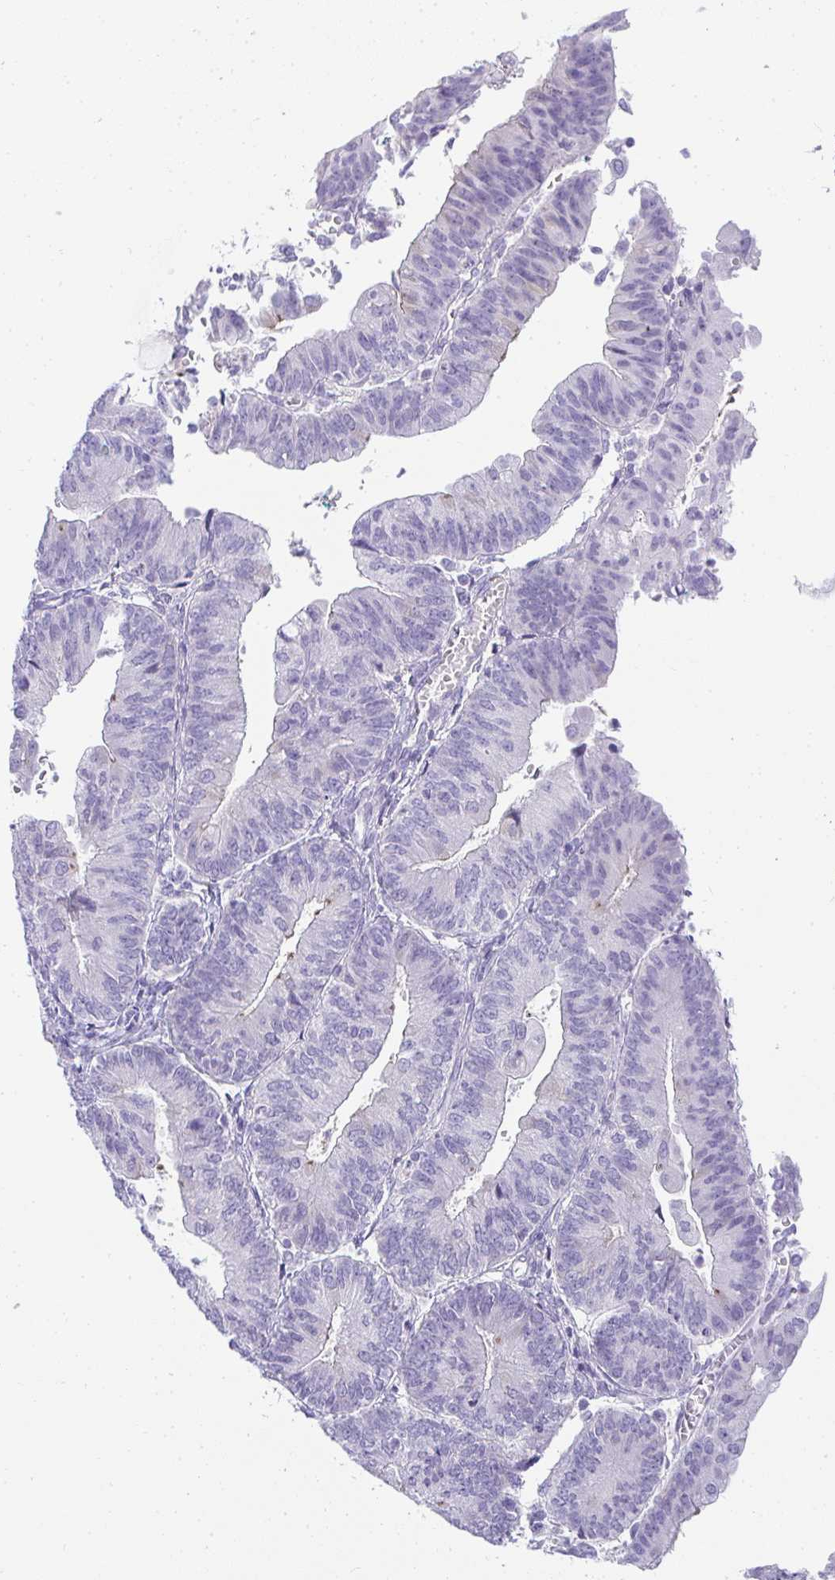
{"staining": {"intensity": "negative", "quantity": "none", "location": "none"}, "tissue": "endometrial cancer", "cell_type": "Tumor cells", "image_type": "cancer", "snomed": [{"axis": "morphology", "description": "Adenocarcinoma, NOS"}, {"axis": "topography", "description": "Endometrium"}], "caption": "Endometrial adenocarcinoma was stained to show a protein in brown. There is no significant expression in tumor cells.", "gene": "TTC30B", "patient": {"sex": "female", "age": 65}}